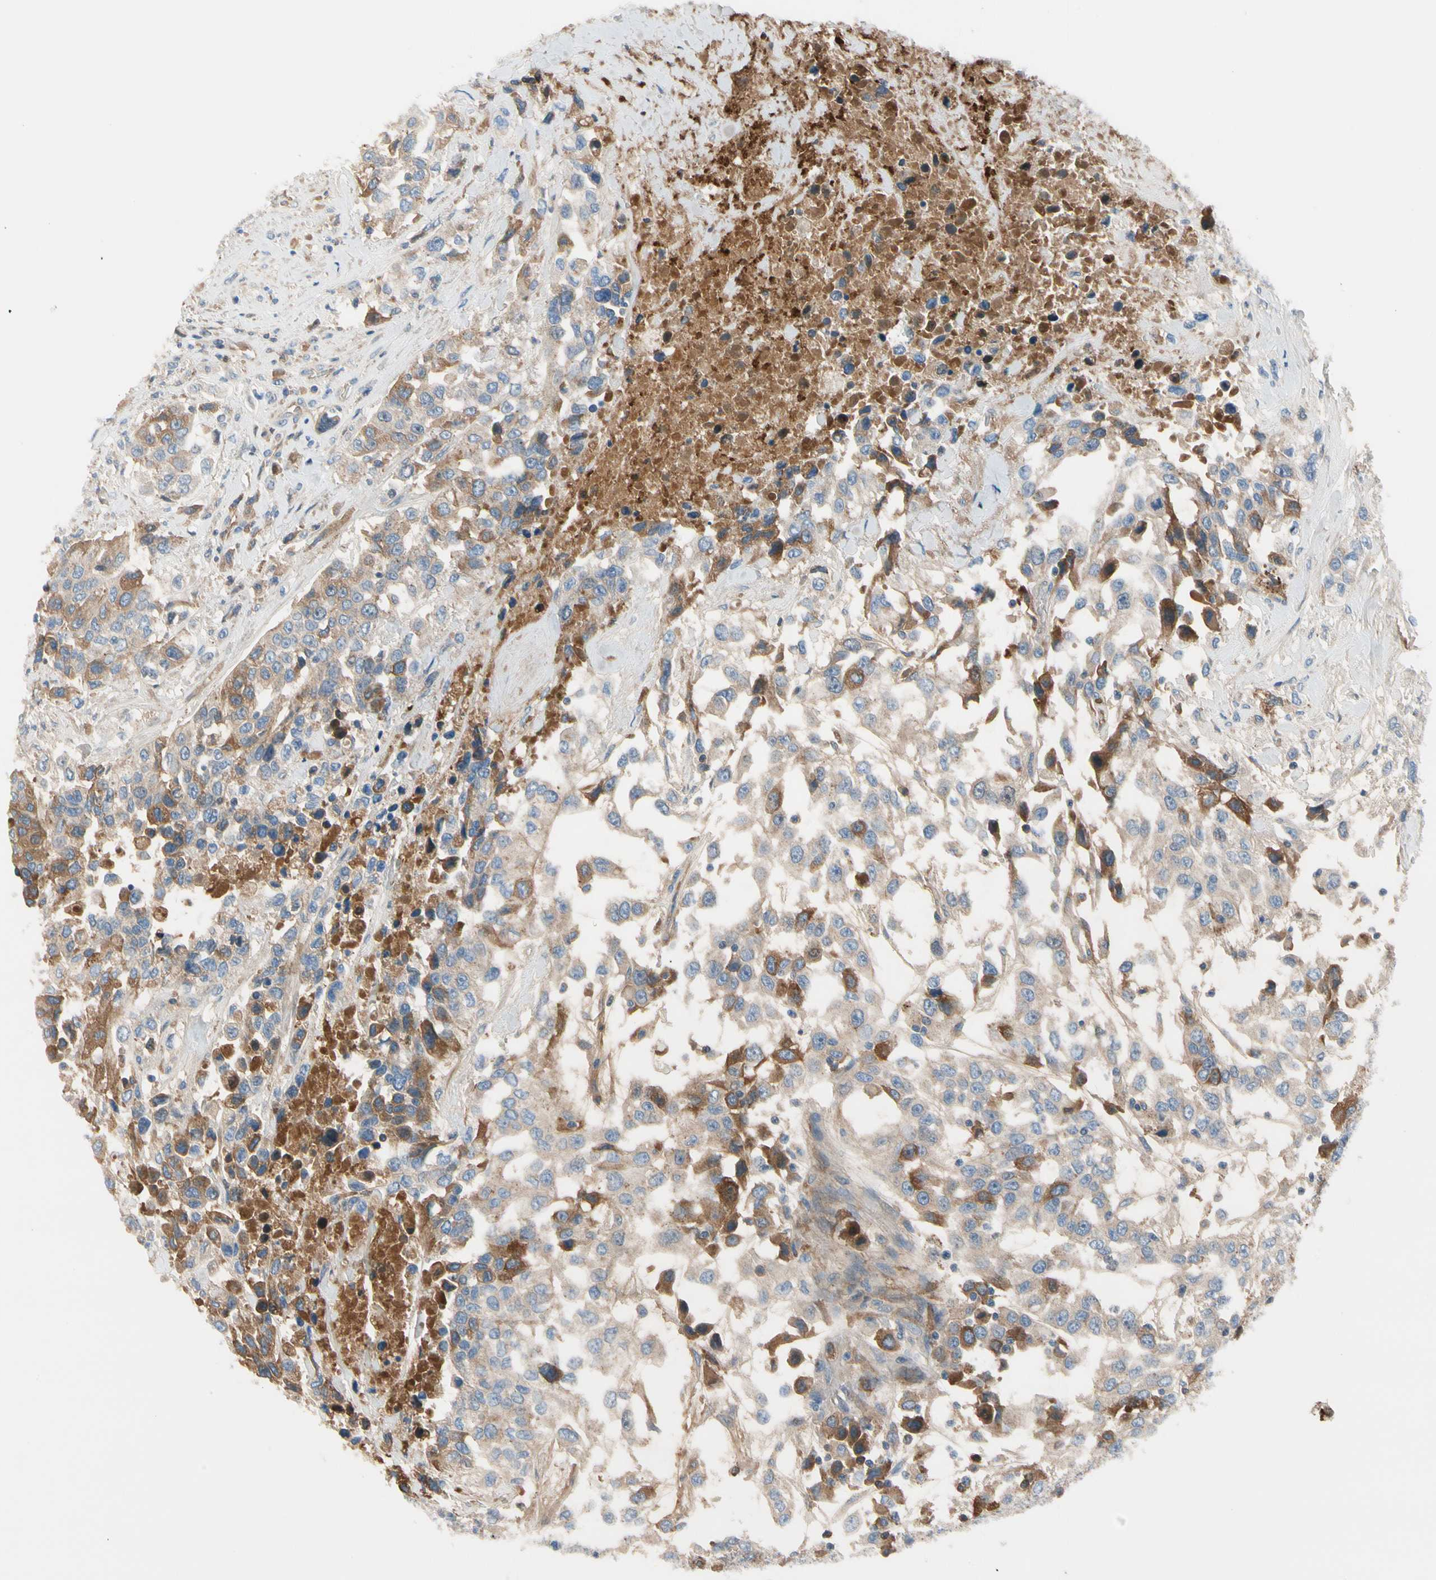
{"staining": {"intensity": "moderate", "quantity": "25%-75%", "location": "cytoplasmic/membranous"}, "tissue": "urothelial cancer", "cell_type": "Tumor cells", "image_type": "cancer", "snomed": [{"axis": "morphology", "description": "Urothelial carcinoma, High grade"}, {"axis": "topography", "description": "Urinary bladder"}], "caption": "Immunohistochemistry image of human urothelial cancer stained for a protein (brown), which displays medium levels of moderate cytoplasmic/membranous expression in about 25%-75% of tumor cells.", "gene": "HJURP", "patient": {"sex": "female", "age": 80}}